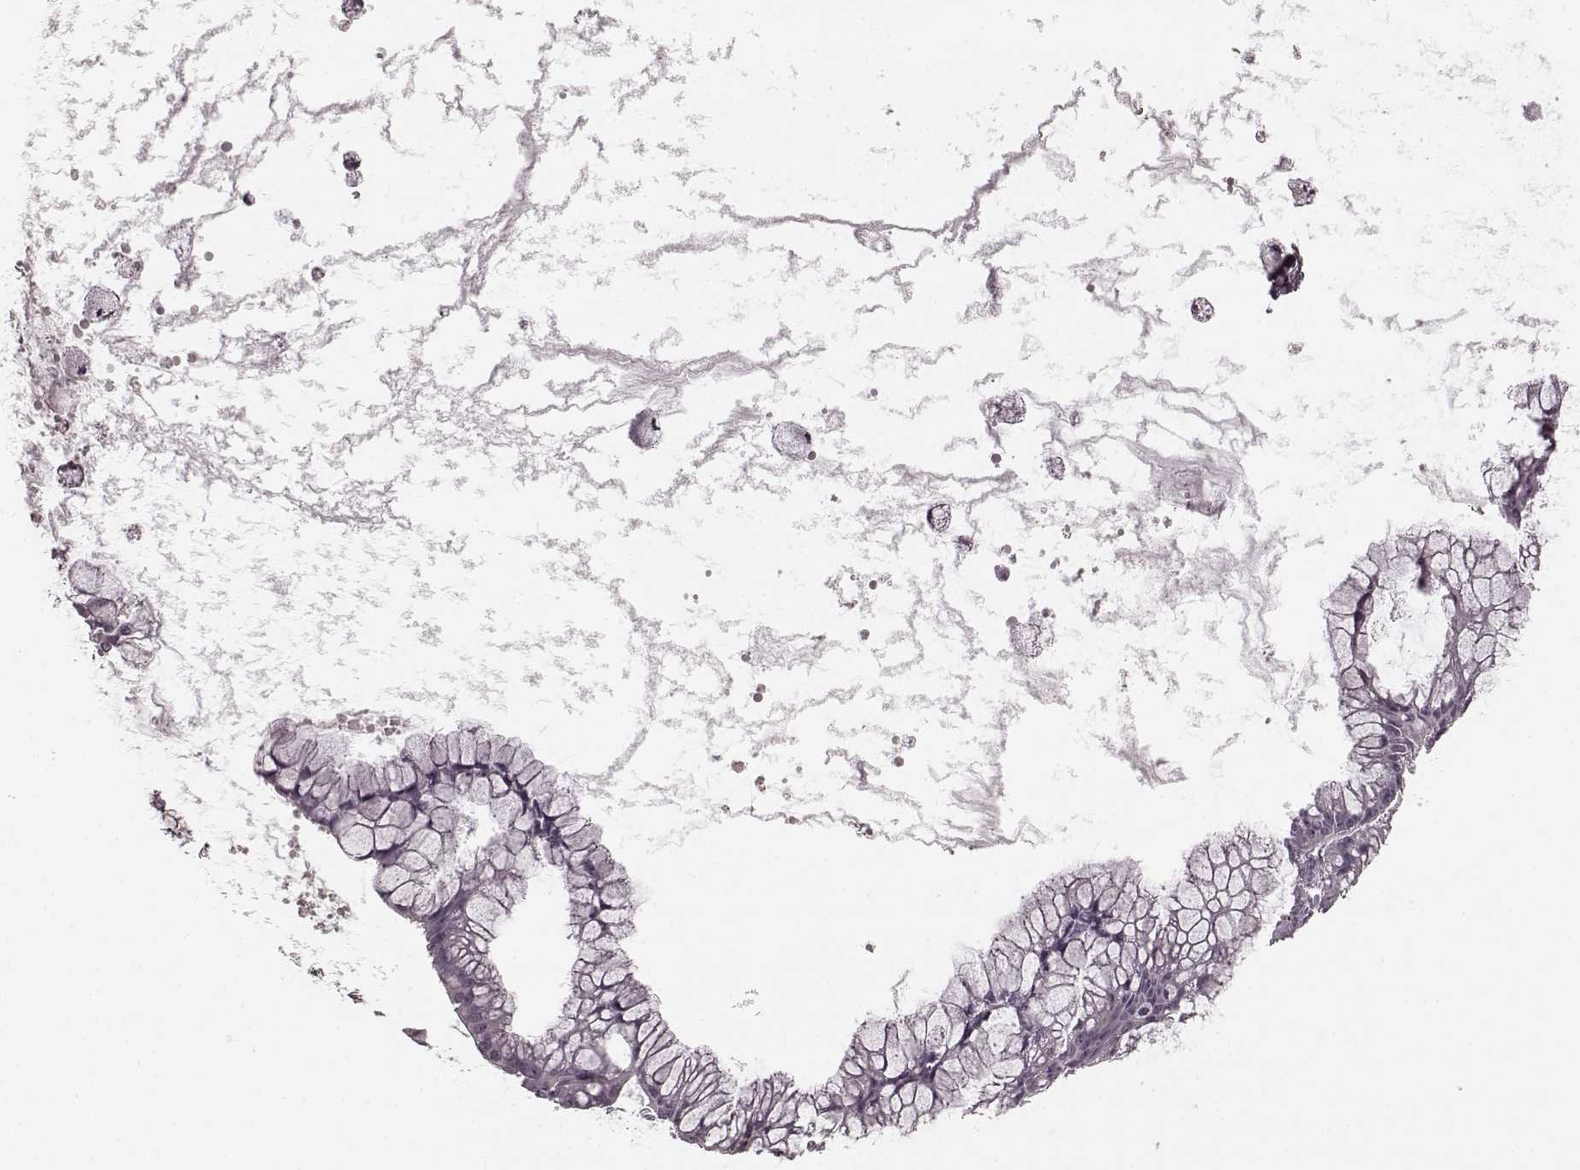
{"staining": {"intensity": "negative", "quantity": "none", "location": "none"}, "tissue": "ovarian cancer", "cell_type": "Tumor cells", "image_type": "cancer", "snomed": [{"axis": "morphology", "description": "Cystadenocarcinoma, mucinous, NOS"}, {"axis": "topography", "description": "Ovary"}], "caption": "An IHC photomicrograph of mucinous cystadenocarcinoma (ovarian) is shown. There is no staining in tumor cells of mucinous cystadenocarcinoma (ovarian).", "gene": "PRKCE", "patient": {"sex": "female", "age": 41}}